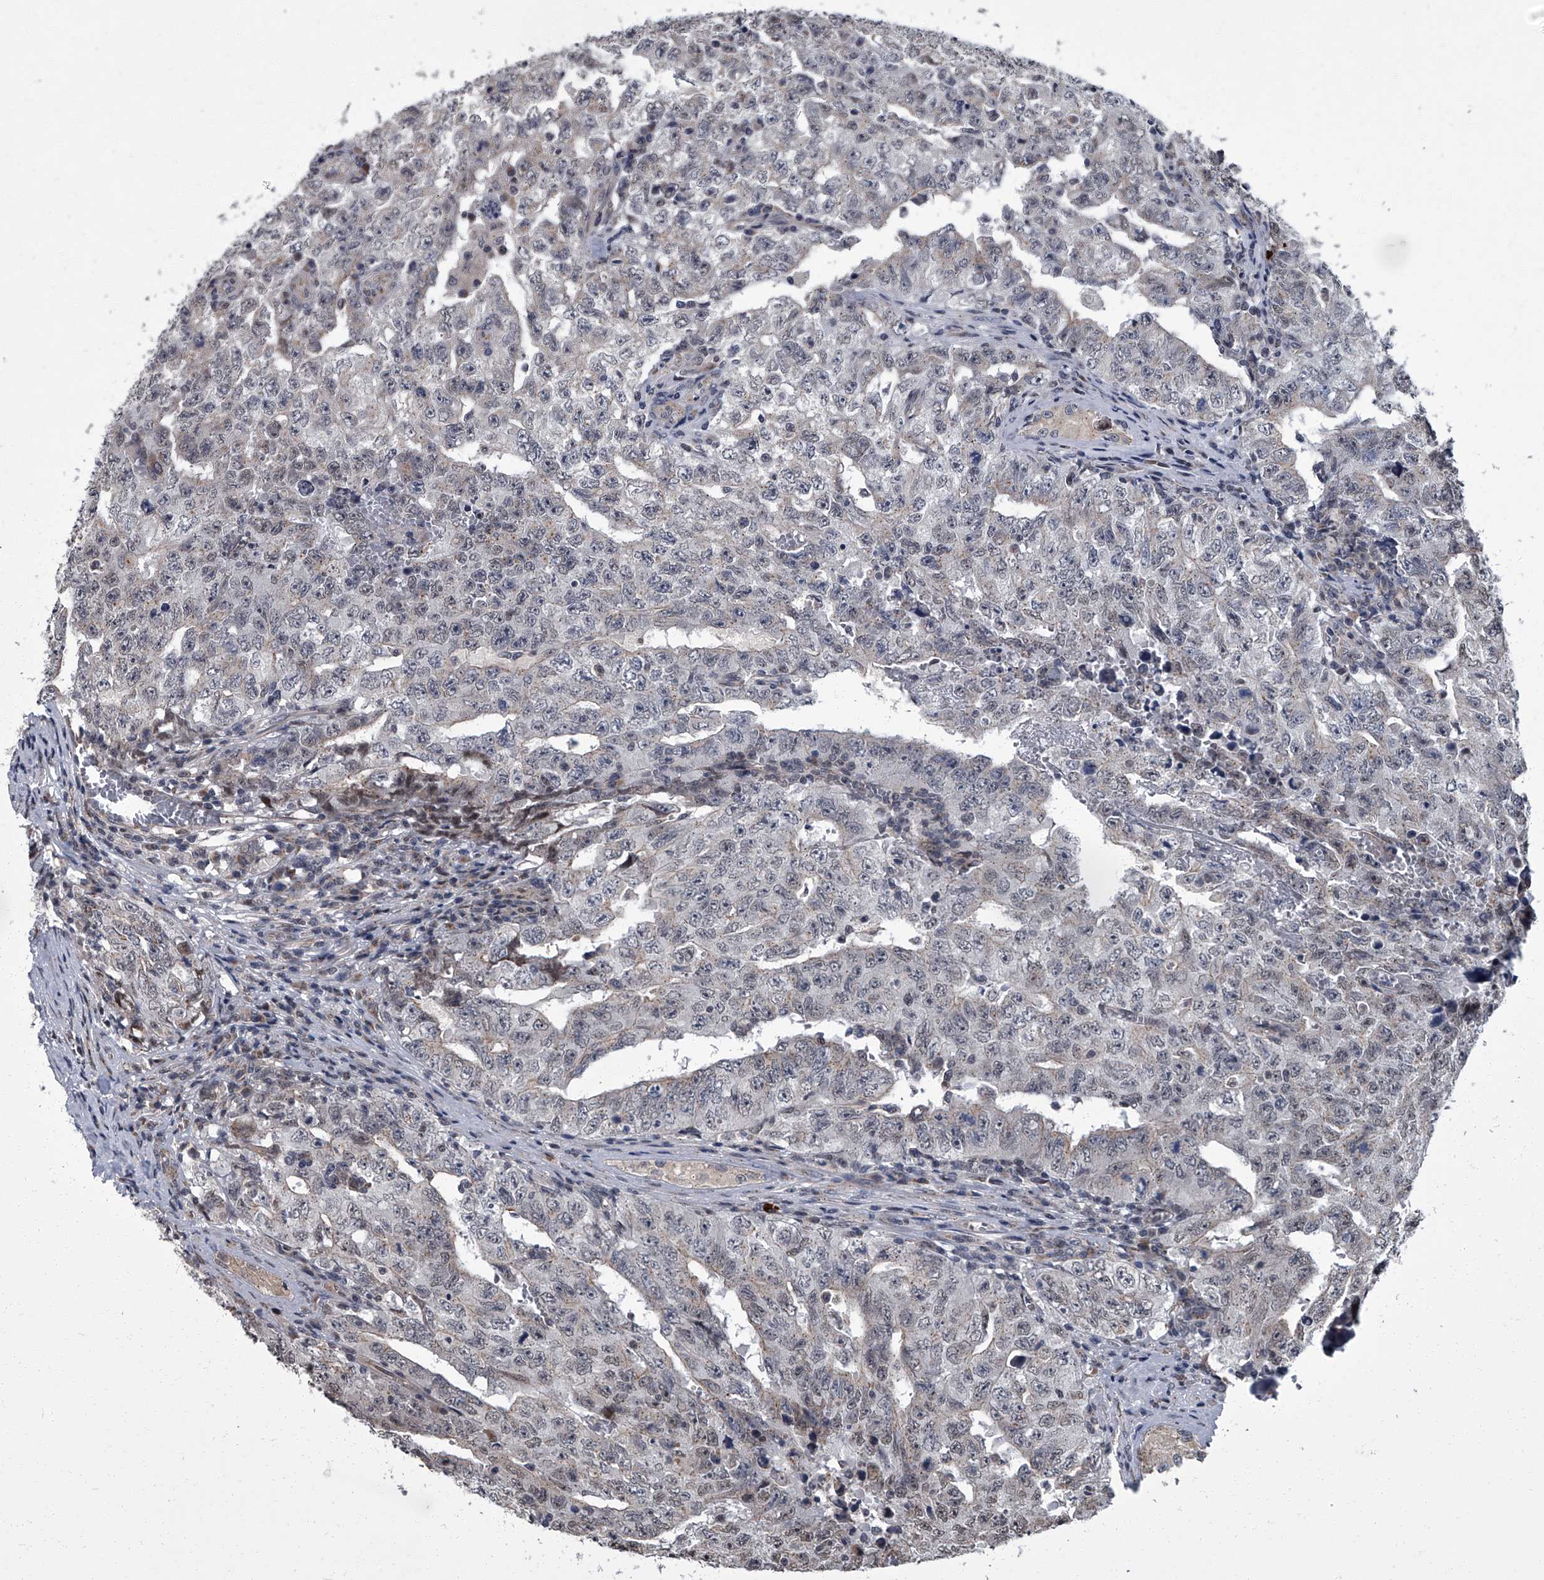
{"staining": {"intensity": "negative", "quantity": "none", "location": "none"}, "tissue": "testis cancer", "cell_type": "Tumor cells", "image_type": "cancer", "snomed": [{"axis": "morphology", "description": "Carcinoma, Embryonal, NOS"}, {"axis": "topography", "description": "Testis"}], "caption": "IHC of testis cancer (embryonal carcinoma) demonstrates no expression in tumor cells. Brightfield microscopy of IHC stained with DAB (3,3'-diaminobenzidine) (brown) and hematoxylin (blue), captured at high magnification.", "gene": "ZNF274", "patient": {"sex": "male", "age": 26}}